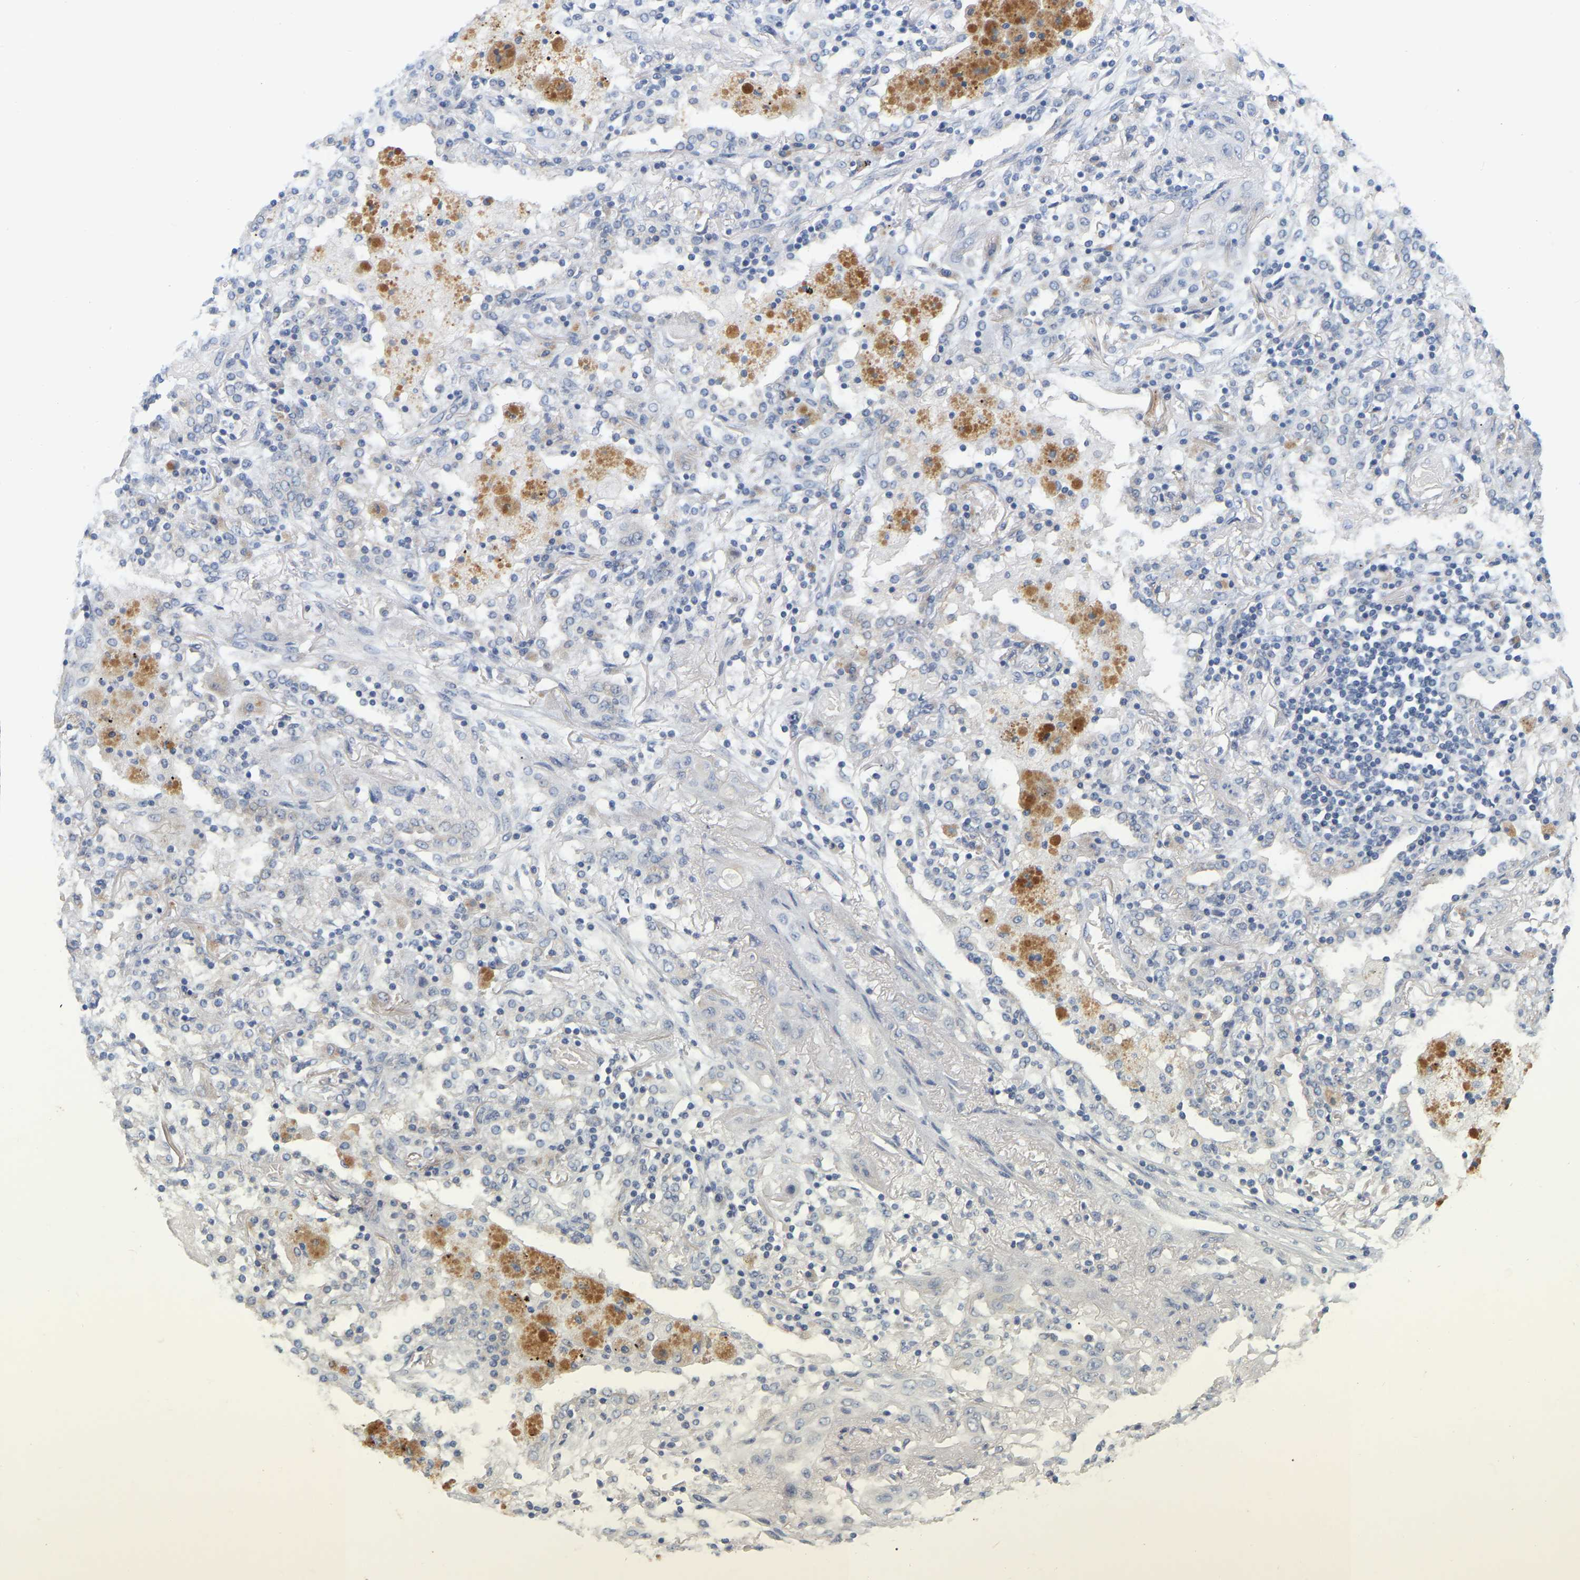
{"staining": {"intensity": "negative", "quantity": "none", "location": "none"}, "tissue": "lung cancer", "cell_type": "Tumor cells", "image_type": "cancer", "snomed": [{"axis": "morphology", "description": "Squamous cell carcinoma, NOS"}, {"axis": "topography", "description": "Lung"}], "caption": "The histopathology image reveals no staining of tumor cells in lung cancer.", "gene": "MINDY4", "patient": {"sex": "female", "age": 47}}